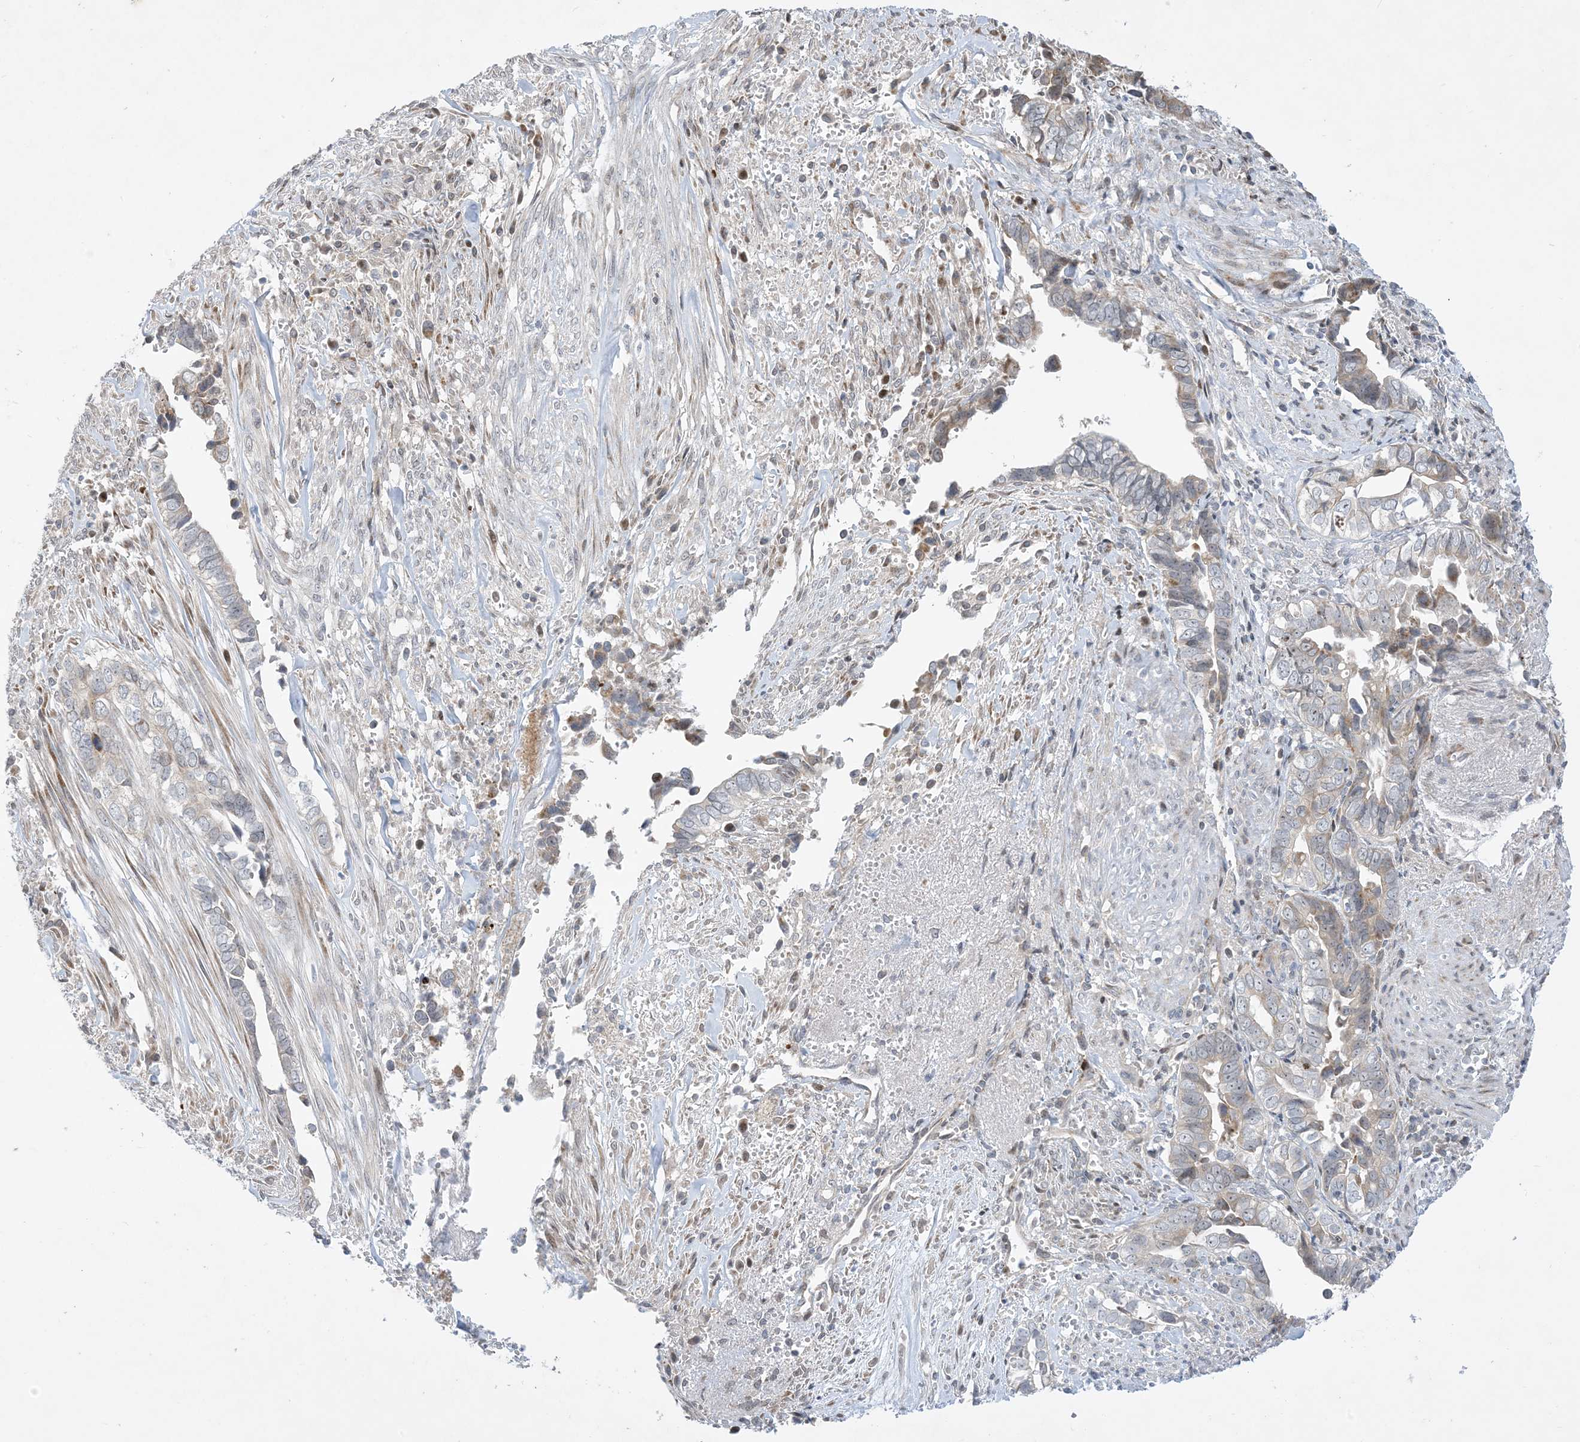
{"staining": {"intensity": "weak", "quantity": "<25%", "location": "cytoplasmic/membranous"}, "tissue": "liver cancer", "cell_type": "Tumor cells", "image_type": "cancer", "snomed": [{"axis": "morphology", "description": "Cholangiocarcinoma"}, {"axis": "topography", "description": "Liver"}], "caption": "High power microscopy photomicrograph of an immunohistochemistry (IHC) histopathology image of liver cancer (cholangiocarcinoma), revealing no significant staining in tumor cells. The staining is performed using DAB brown chromogen with nuclei counter-stained in using hematoxylin.", "gene": "SOGA3", "patient": {"sex": "female", "age": 79}}